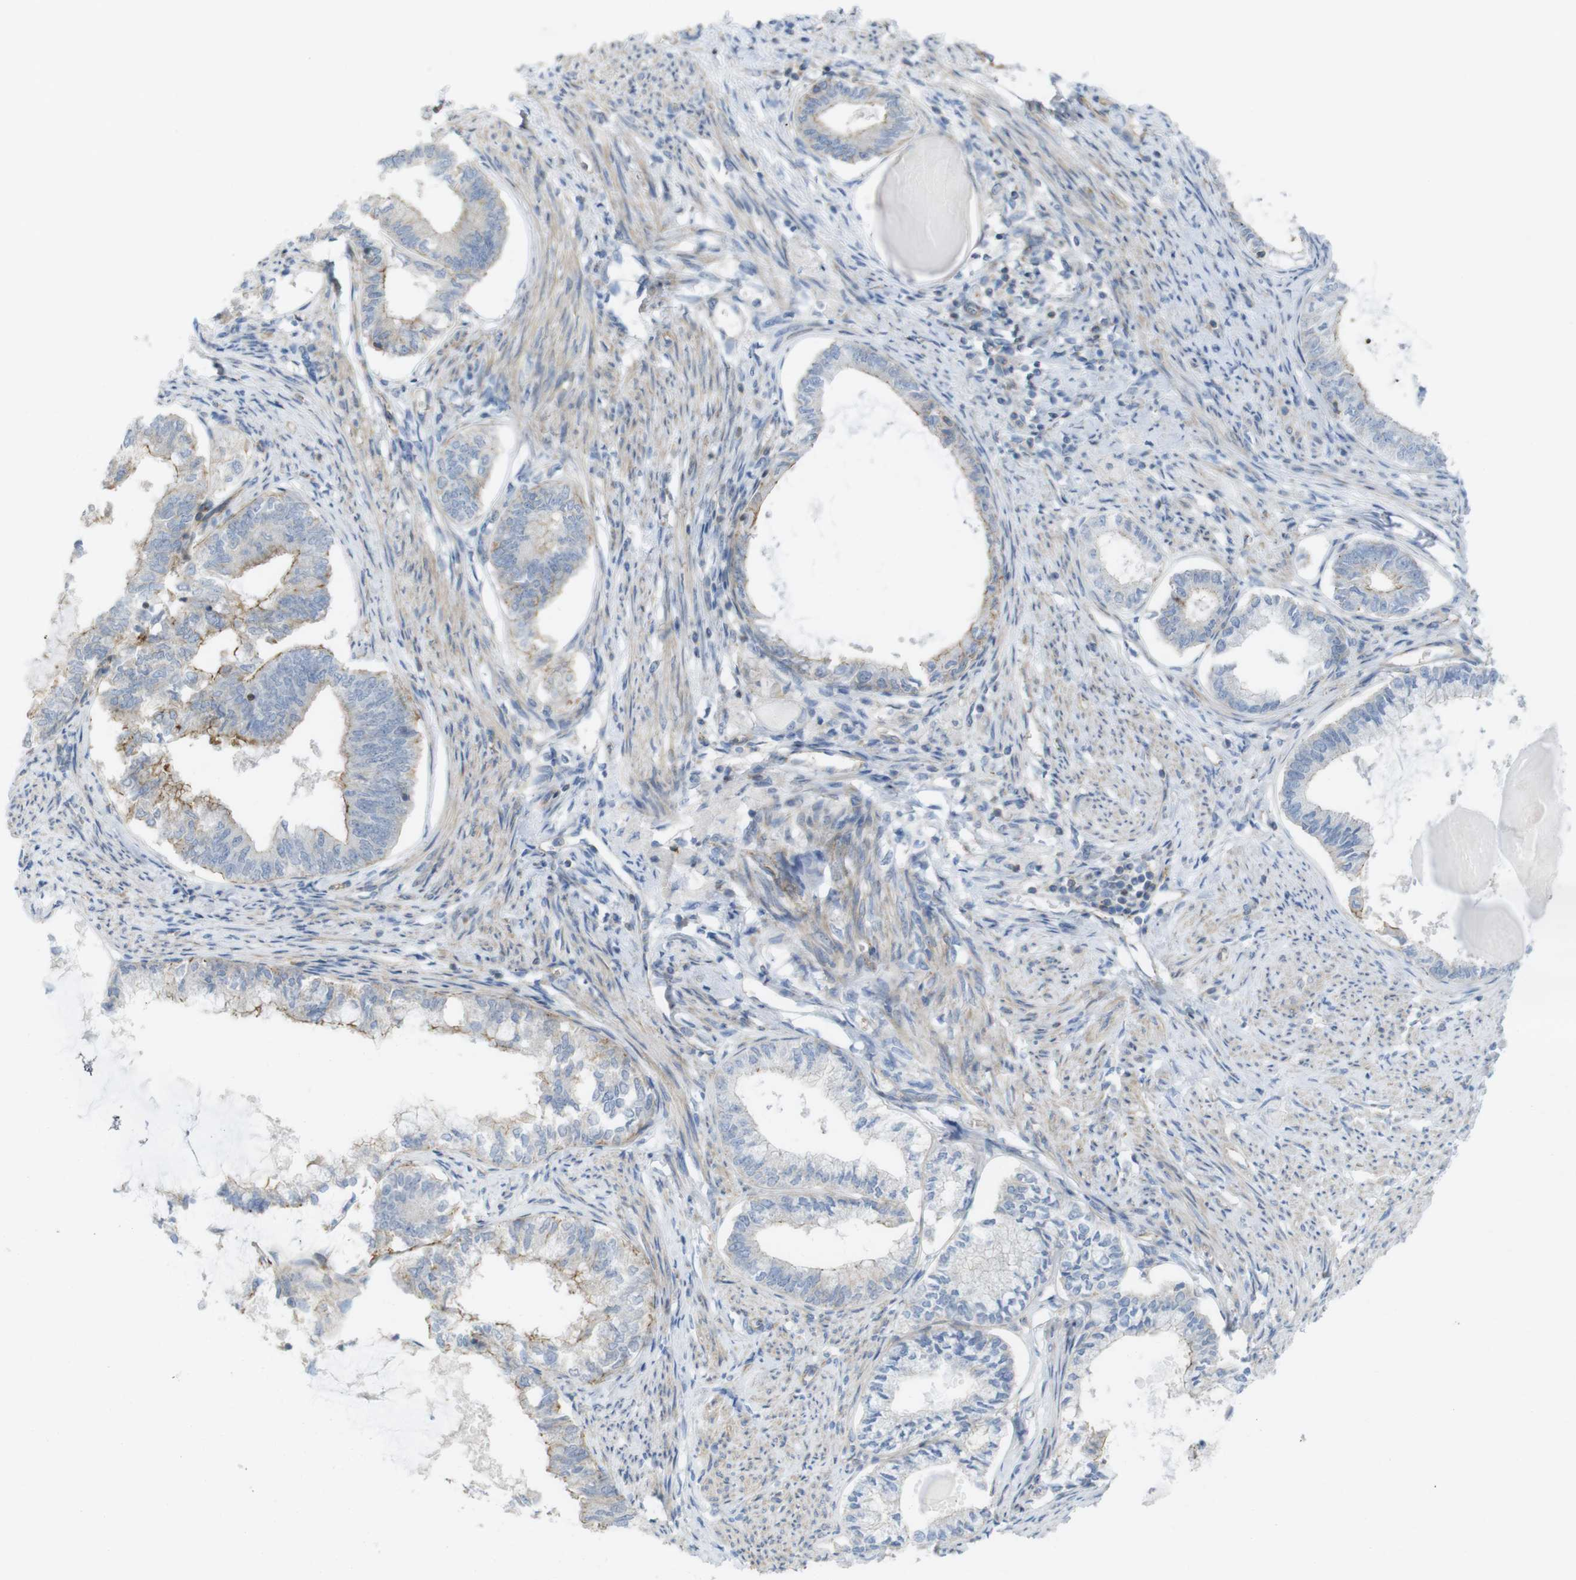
{"staining": {"intensity": "moderate", "quantity": "<25%", "location": "cytoplasmic/membranous"}, "tissue": "endometrial cancer", "cell_type": "Tumor cells", "image_type": "cancer", "snomed": [{"axis": "morphology", "description": "Adenocarcinoma, NOS"}, {"axis": "topography", "description": "Endometrium"}], "caption": "Immunohistochemistry (IHC) (DAB (3,3'-diaminobenzidine)) staining of endometrial adenocarcinoma displays moderate cytoplasmic/membranous protein expression in about <25% of tumor cells. Immunohistochemistry (IHC) stains the protein of interest in brown and the nuclei are stained blue.", "gene": "PREX2", "patient": {"sex": "female", "age": 86}}